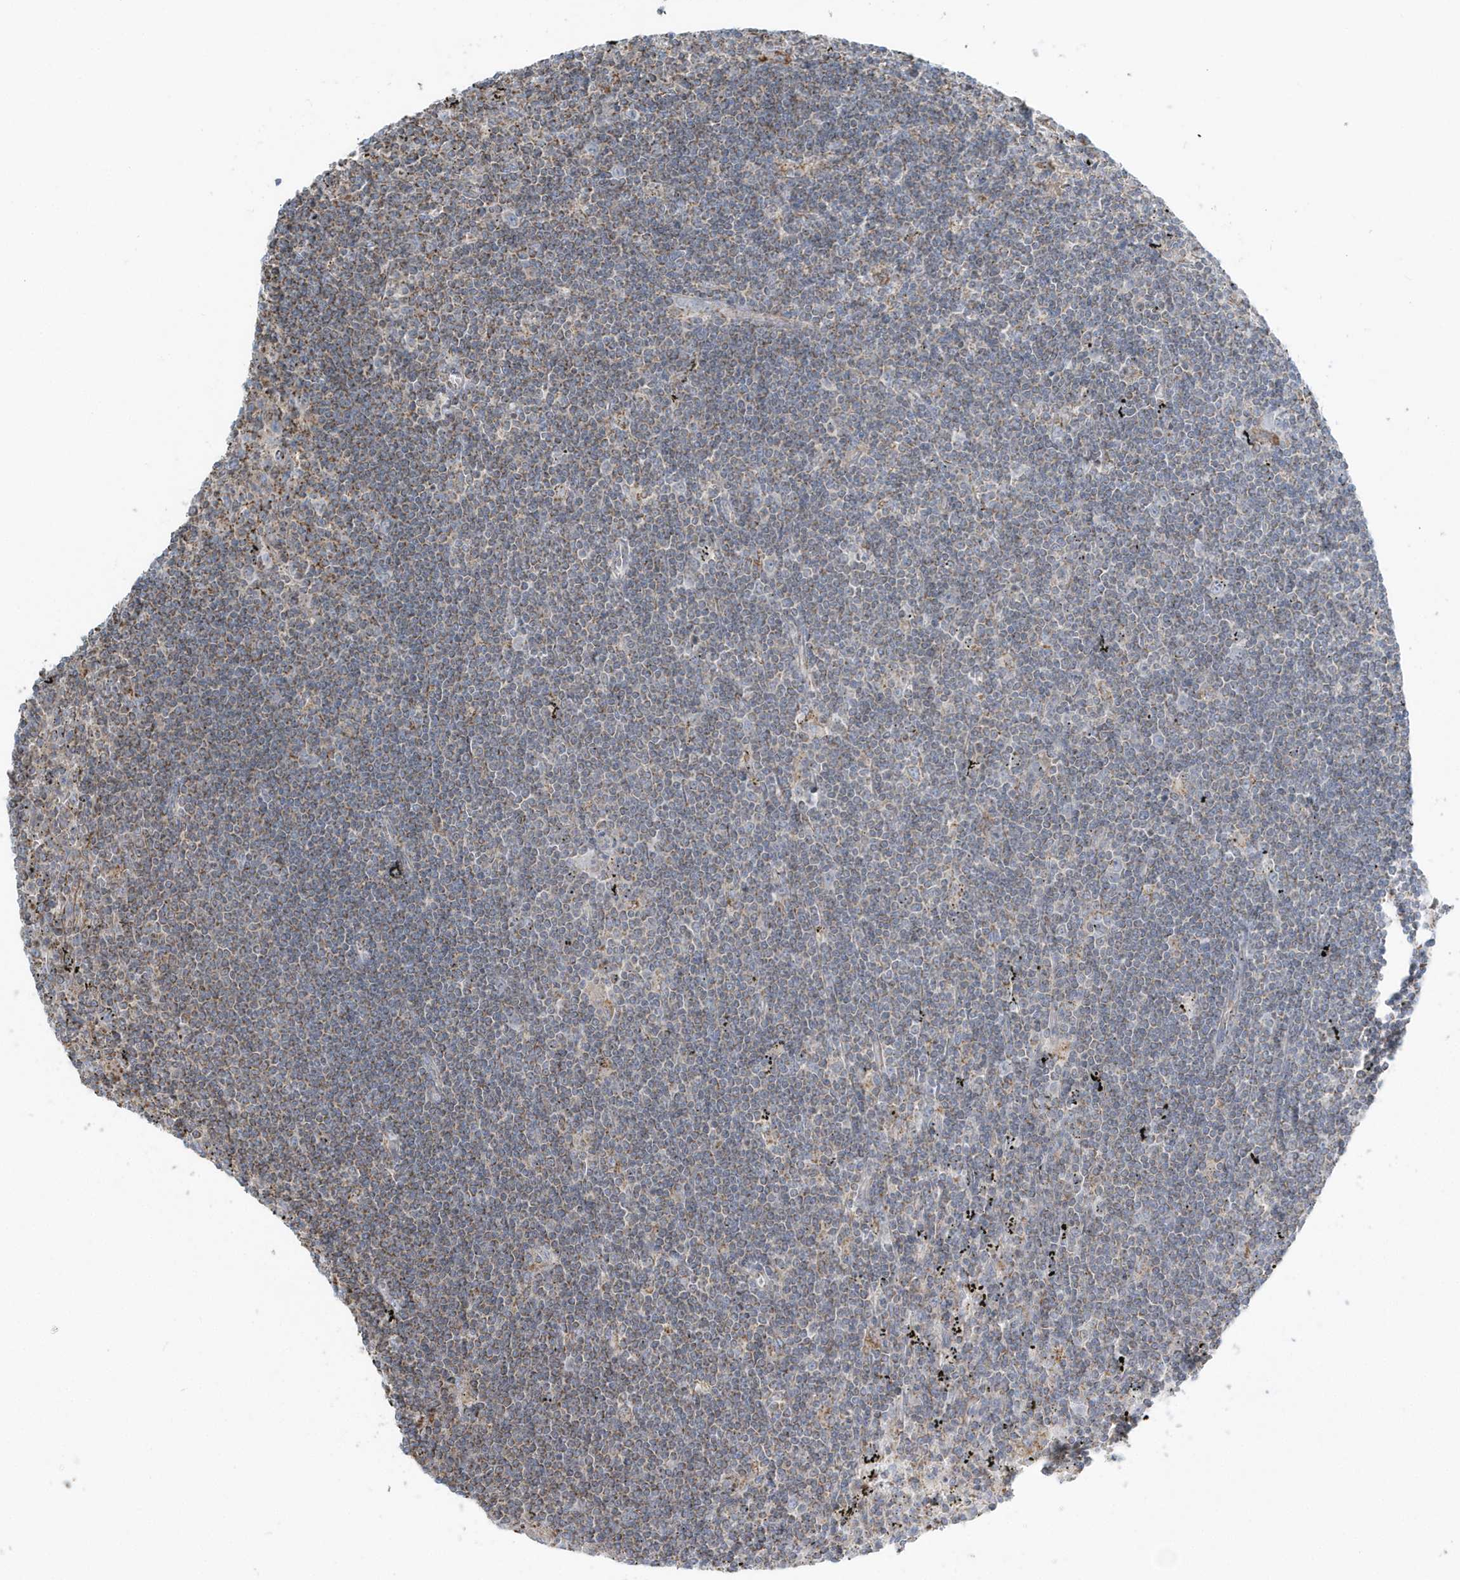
{"staining": {"intensity": "moderate", "quantity": "25%-75%", "location": "cytoplasmic/membranous"}, "tissue": "lymphoma", "cell_type": "Tumor cells", "image_type": "cancer", "snomed": [{"axis": "morphology", "description": "Malignant lymphoma, non-Hodgkin's type, Low grade"}, {"axis": "topography", "description": "Spleen"}], "caption": "About 25%-75% of tumor cells in lymphoma demonstrate moderate cytoplasmic/membranous protein staining as visualized by brown immunohistochemical staining.", "gene": "RAB11FIP3", "patient": {"sex": "male", "age": 76}}